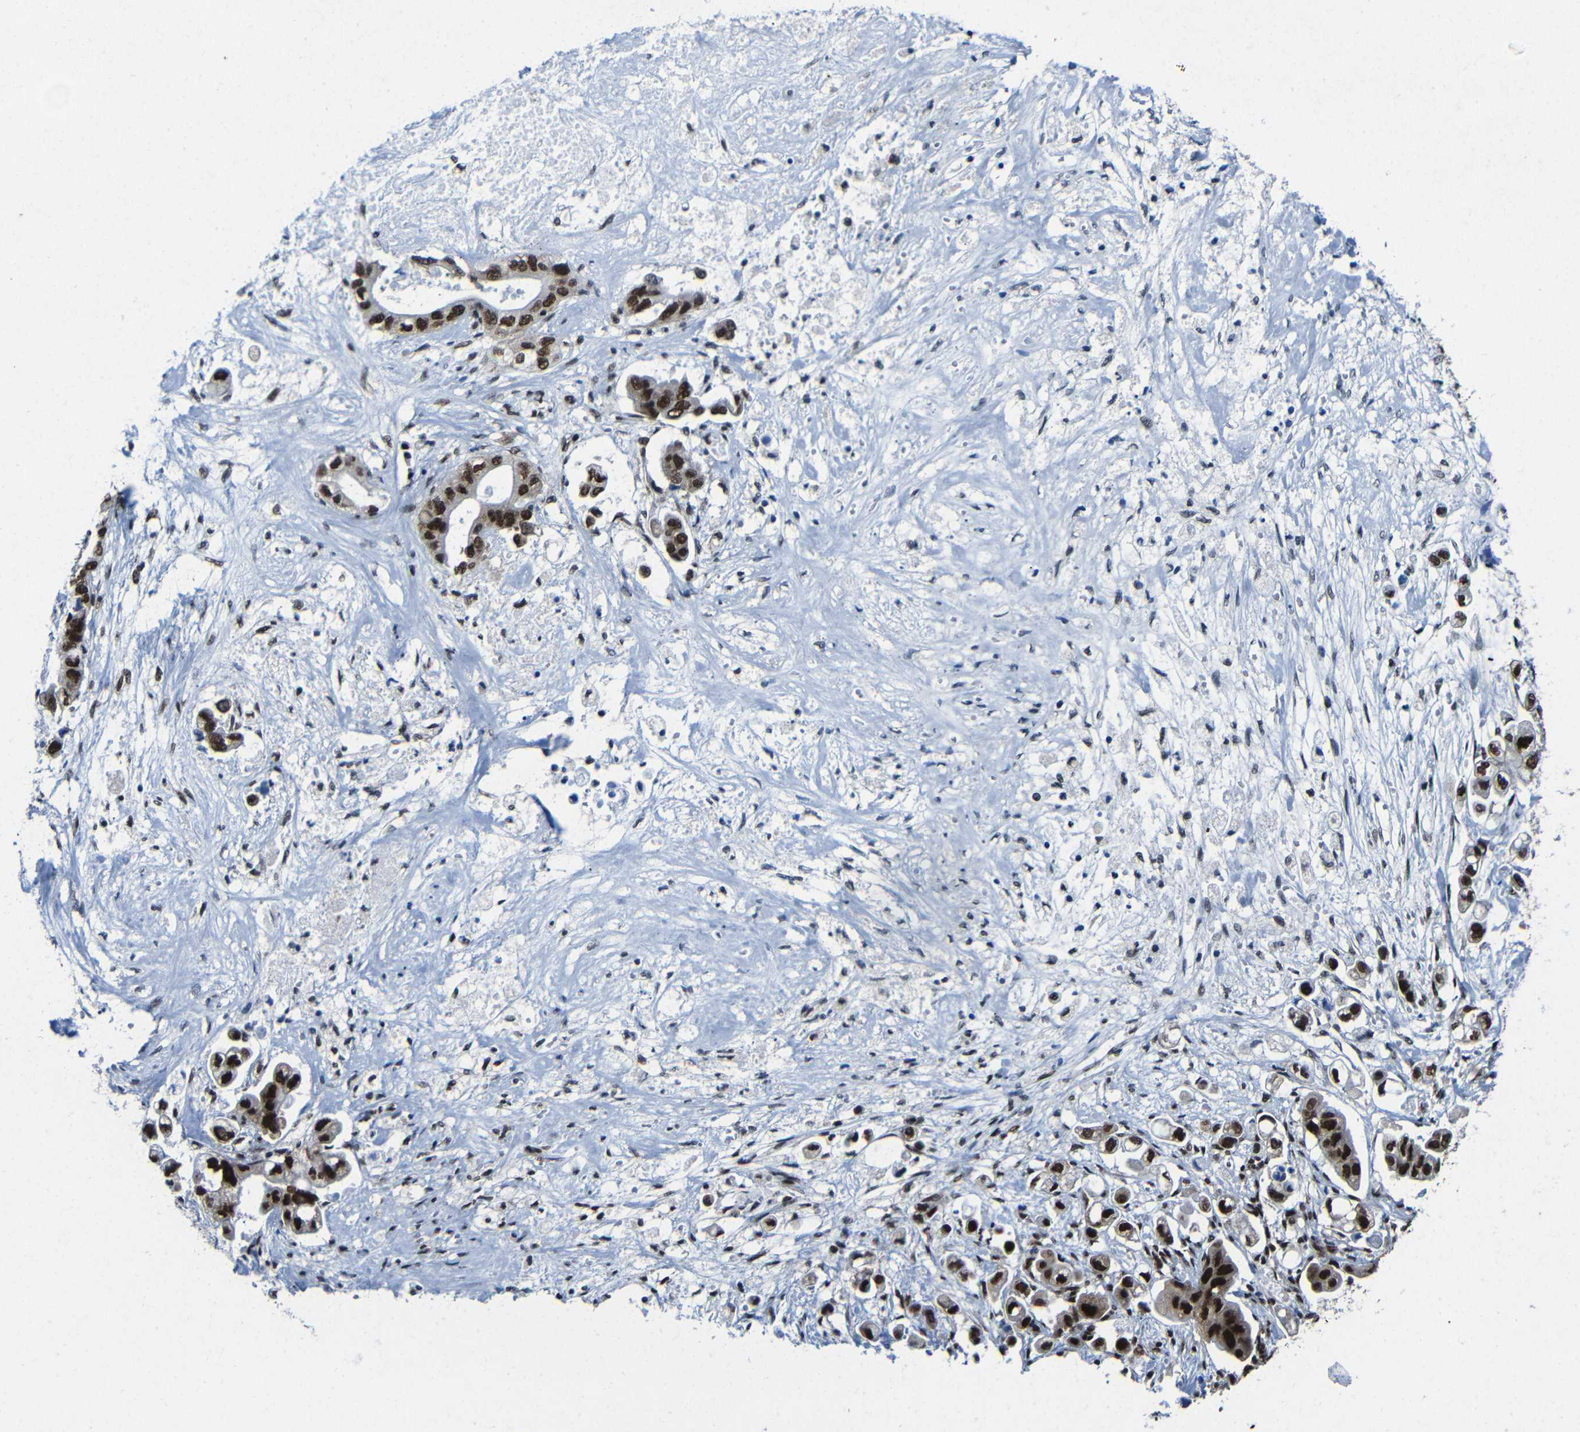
{"staining": {"intensity": "strong", "quantity": ">75%", "location": "cytoplasmic/membranous,nuclear"}, "tissue": "stomach cancer", "cell_type": "Tumor cells", "image_type": "cancer", "snomed": [{"axis": "morphology", "description": "Adenocarcinoma, NOS"}, {"axis": "topography", "description": "Stomach"}], "caption": "Stomach cancer tissue reveals strong cytoplasmic/membranous and nuclear positivity in about >75% of tumor cells", "gene": "PTBP1", "patient": {"sex": "male", "age": 62}}